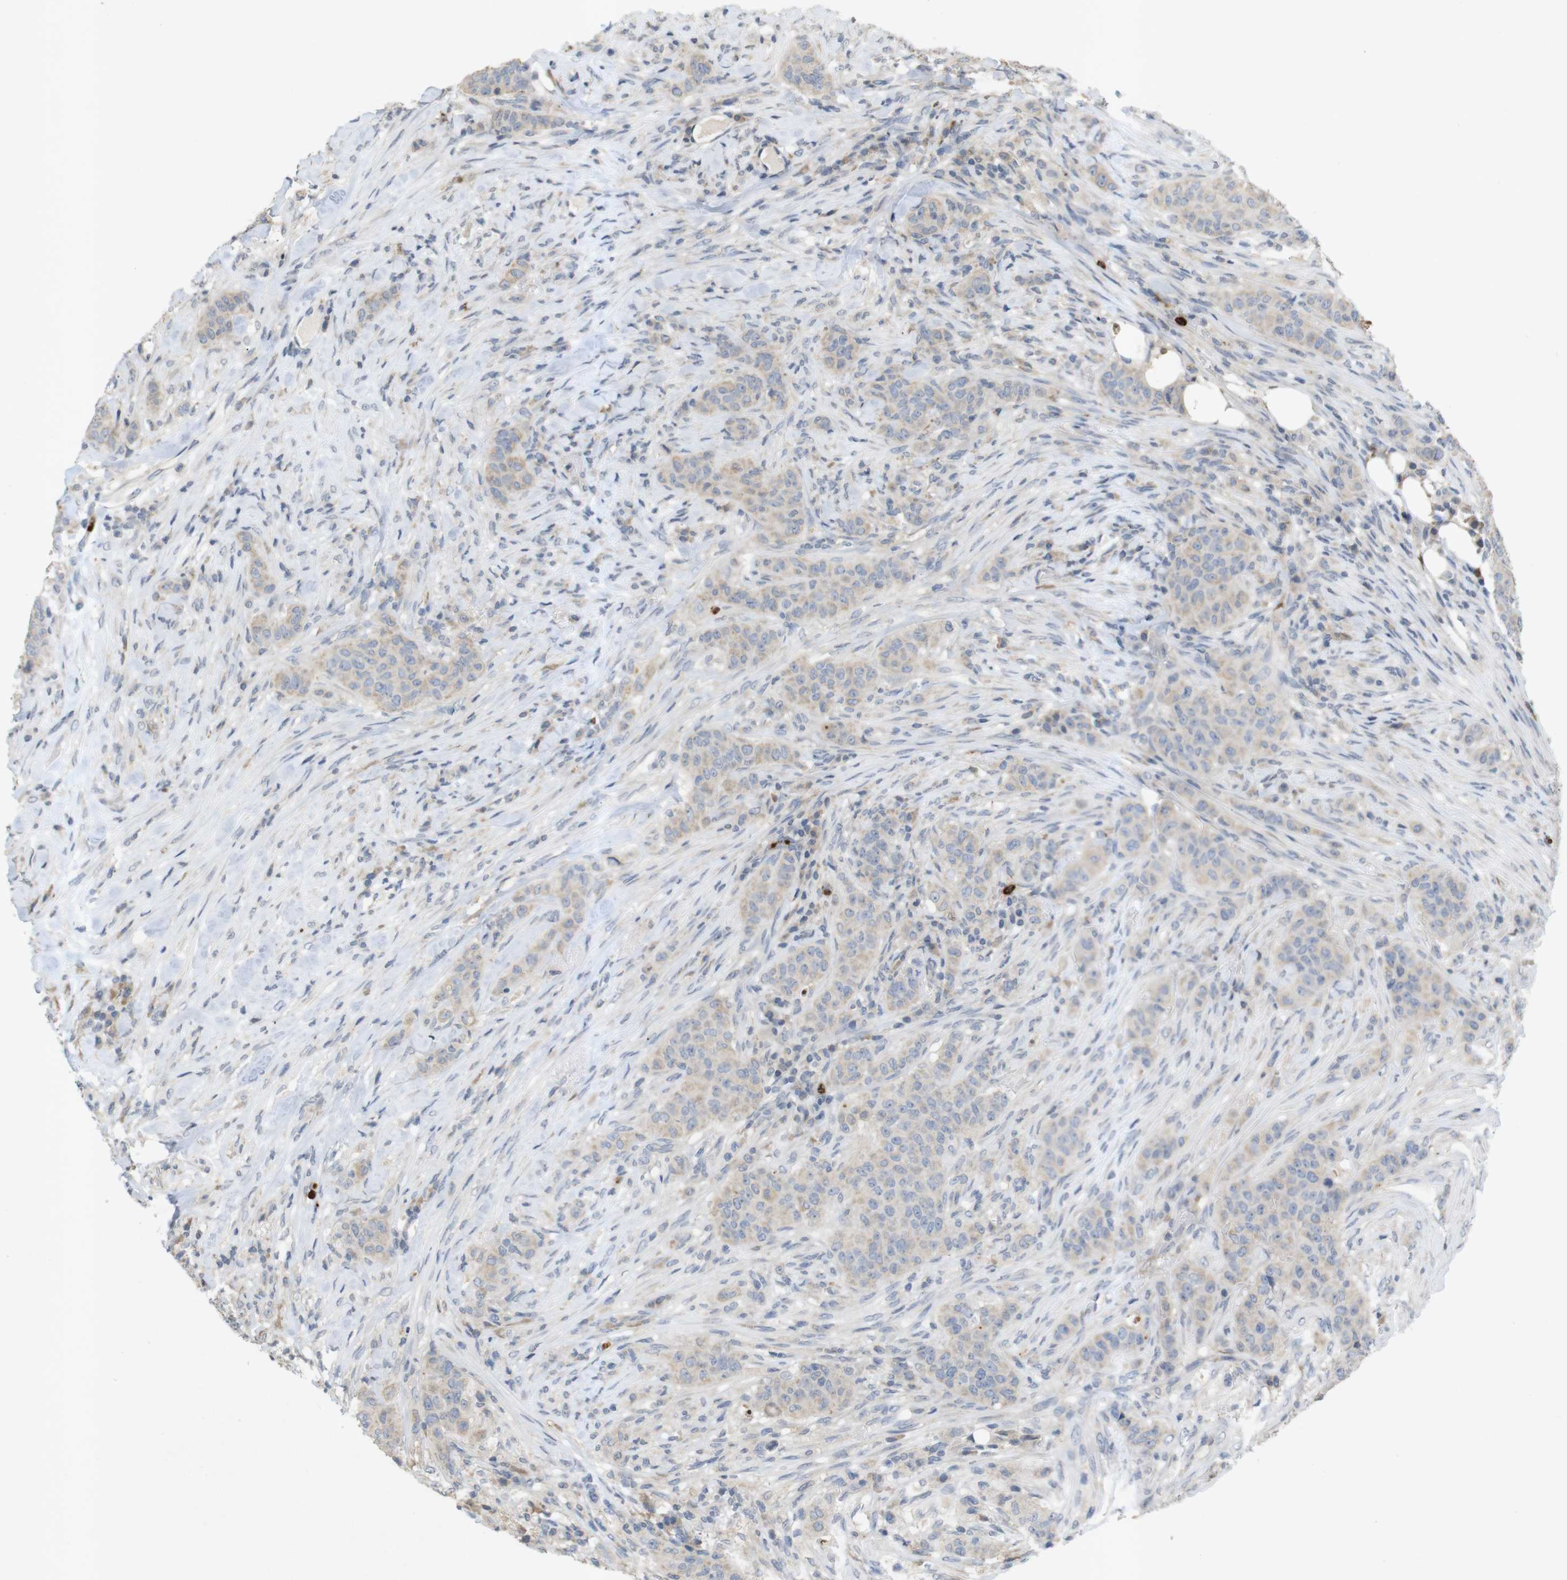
{"staining": {"intensity": "negative", "quantity": "none", "location": "none"}, "tissue": "breast cancer", "cell_type": "Tumor cells", "image_type": "cancer", "snomed": [{"axis": "morphology", "description": "Normal tissue, NOS"}, {"axis": "morphology", "description": "Duct carcinoma"}, {"axis": "topography", "description": "Breast"}], "caption": "IHC of breast cancer (infiltrating ductal carcinoma) shows no staining in tumor cells.", "gene": "TSPAN14", "patient": {"sex": "female", "age": 40}}